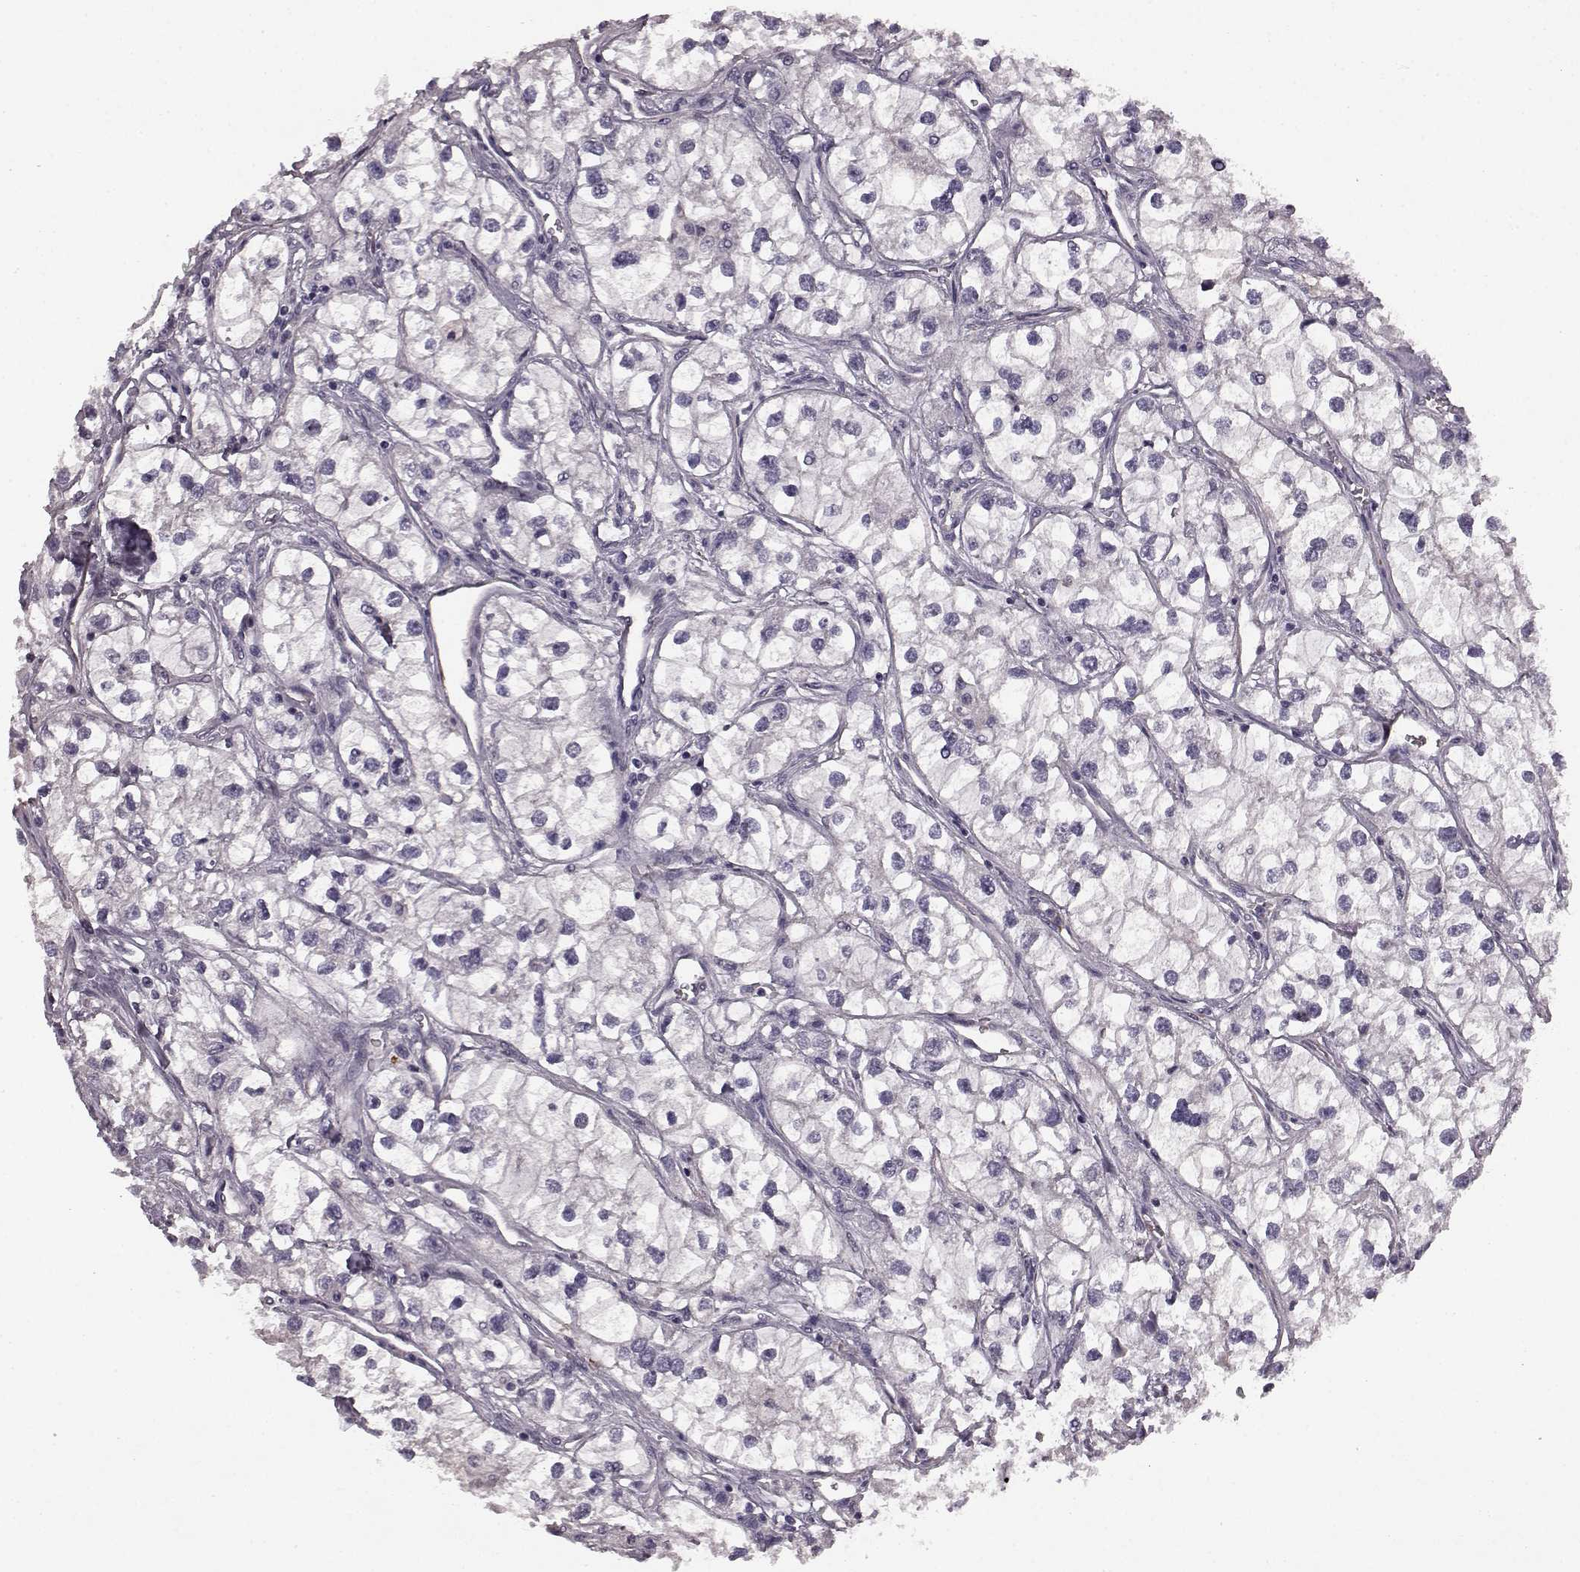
{"staining": {"intensity": "negative", "quantity": "none", "location": "none"}, "tissue": "renal cancer", "cell_type": "Tumor cells", "image_type": "cancer", "snomed": [{"axis": "morphology", "description": "Adenocarcinoma, NOS"}, {"axis": "topography", "description": "Kidney"}], "caption": "The micrograph shows no staining of tumor cells in renal cancer (adenocarcinoma). Nuclei are stained in blue.", "gene": "KRT85", "patient": {"sex": "male", "age": 59}}